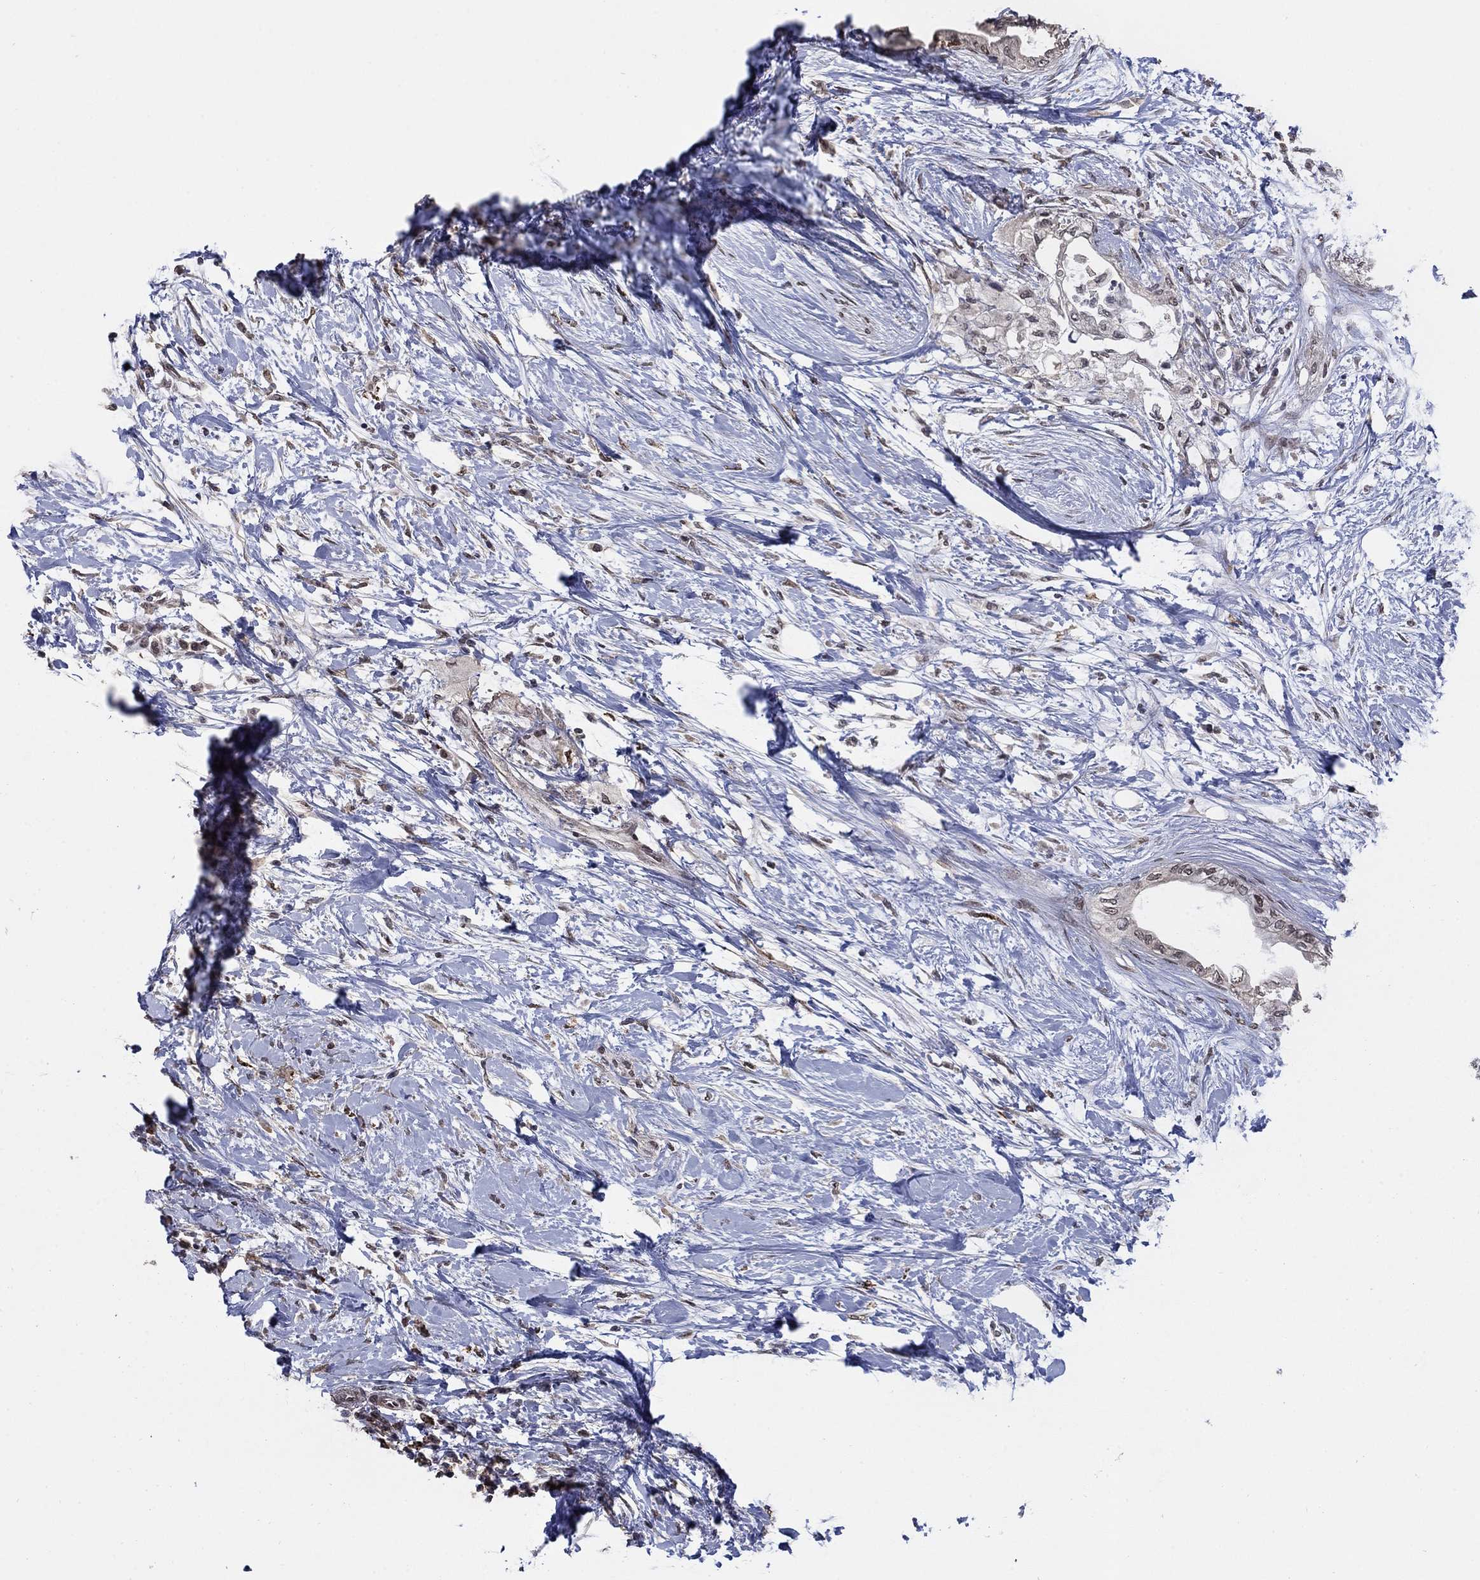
{"staining": {"intensity": "negative", "quantity": "none", "location": "none"}, "tissue": "pancreatic cancer", "cell_type": "Tumor cells", "image_type": "cancer", "snomed": [{"axis": "morphology", "description": "Normal tissue, NOS"}, {"axis": "morphology", "description": "Adenocarcinoma, NOS"}, {"axis": "topography", "description": "Pancreas"}, {"axis": "topography", "description": "Duodenum"}], "caption": "Immunohistochemistry histopathology image of neoplastic tissue: human pancreatic cancer stained with DAB (3,3'-diaminobenzidine) exhibits no significant protein positivity in tumor cells. The staining was performed using DAB (3,3'-diaminobenzidine) to visualize the protein expression in brown, while the nuclei were stained in blue with hematoxylin (Magnification: 20x).", "gene": "GRIA3", "patient": {"sex": "female", "age": 60}}